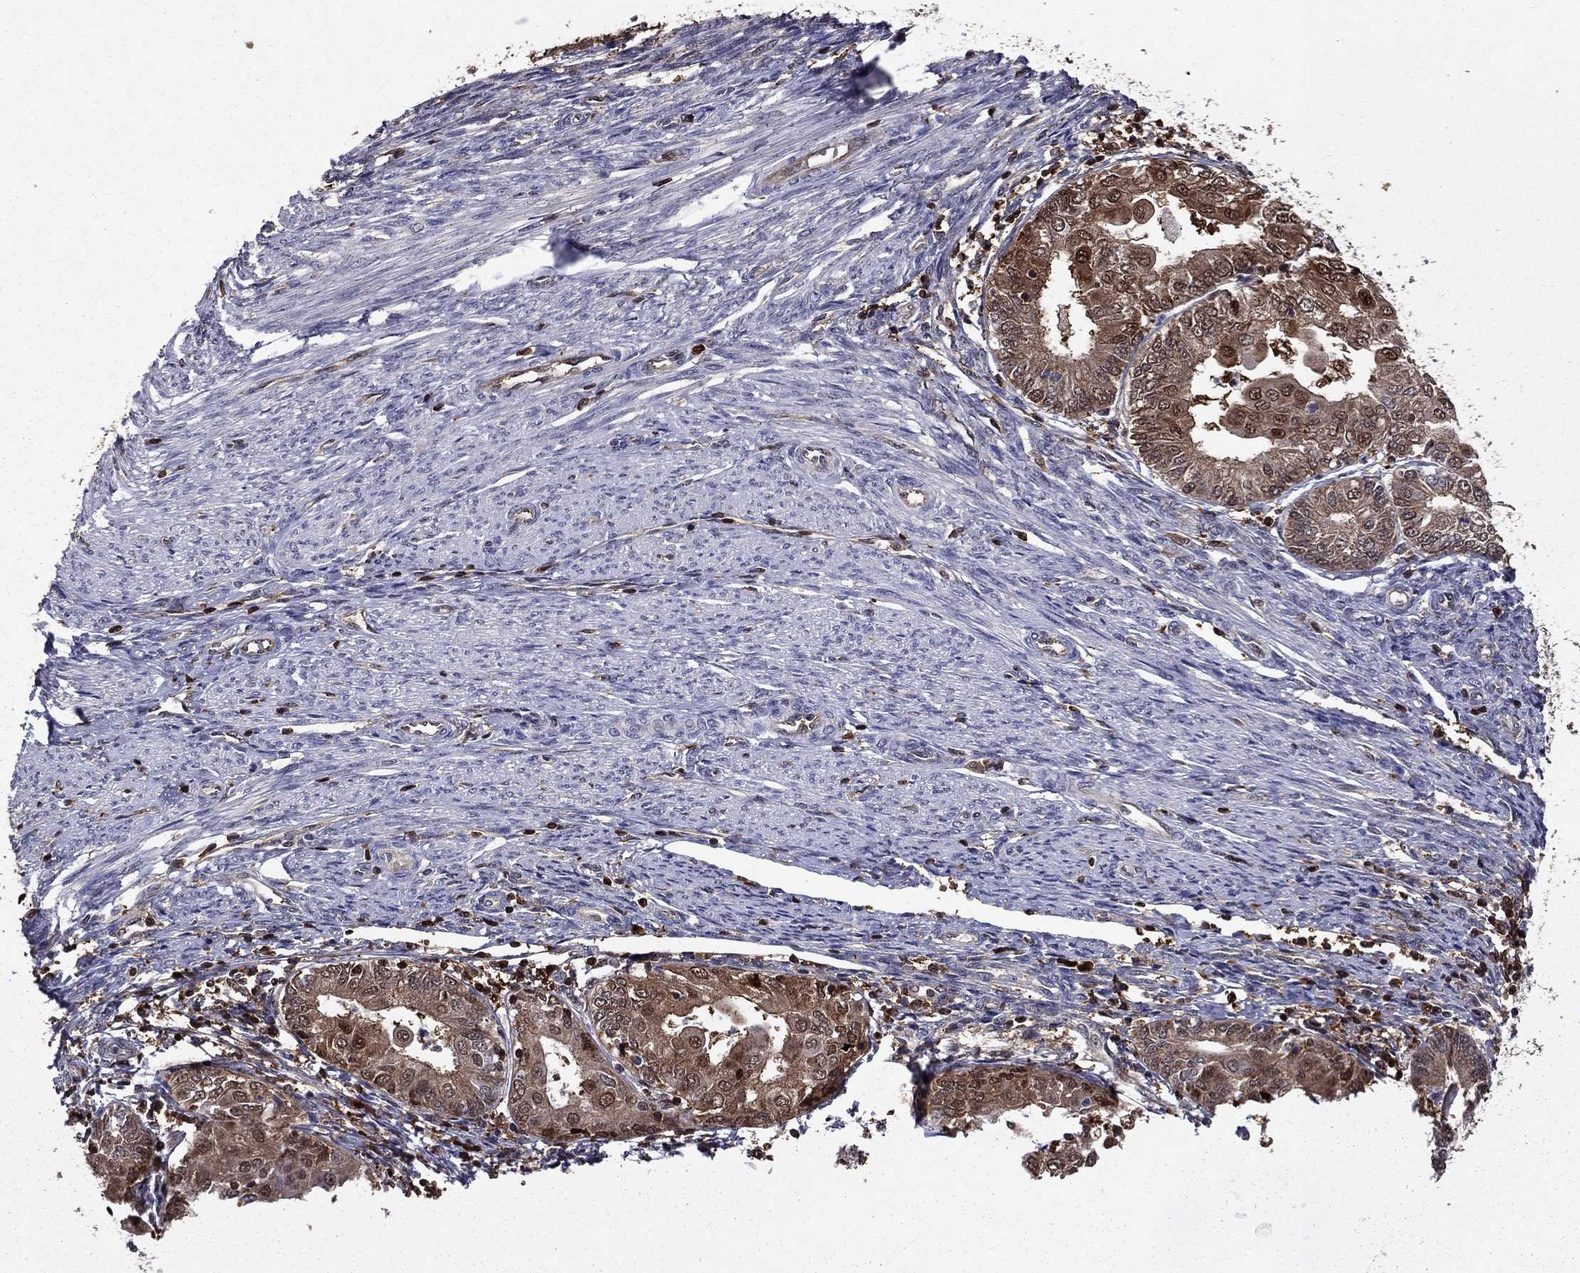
{"staining": {"intensity": "moderate", "quantity": "<25%", "location": "cytoplasmic/membranous,nuclear"}, "tissue": "endometrial cancer", "cell_type": "Tumor cells", "image_type": "cancer", "snomed": [{"axis": "morphology", "description": "Adenocarcinoma, NOS"}, {"axis": "topography", "description": "Endometrium"}], "caption": "Immunohistochemical staining of human endometrial cancer displays low levels of moderate cytoplasmic/membranous and nuclear positivity in approximately <25% of tumor cells.", "gene": "APPBP2", "patient": {"sex": "female", "age": 68}}